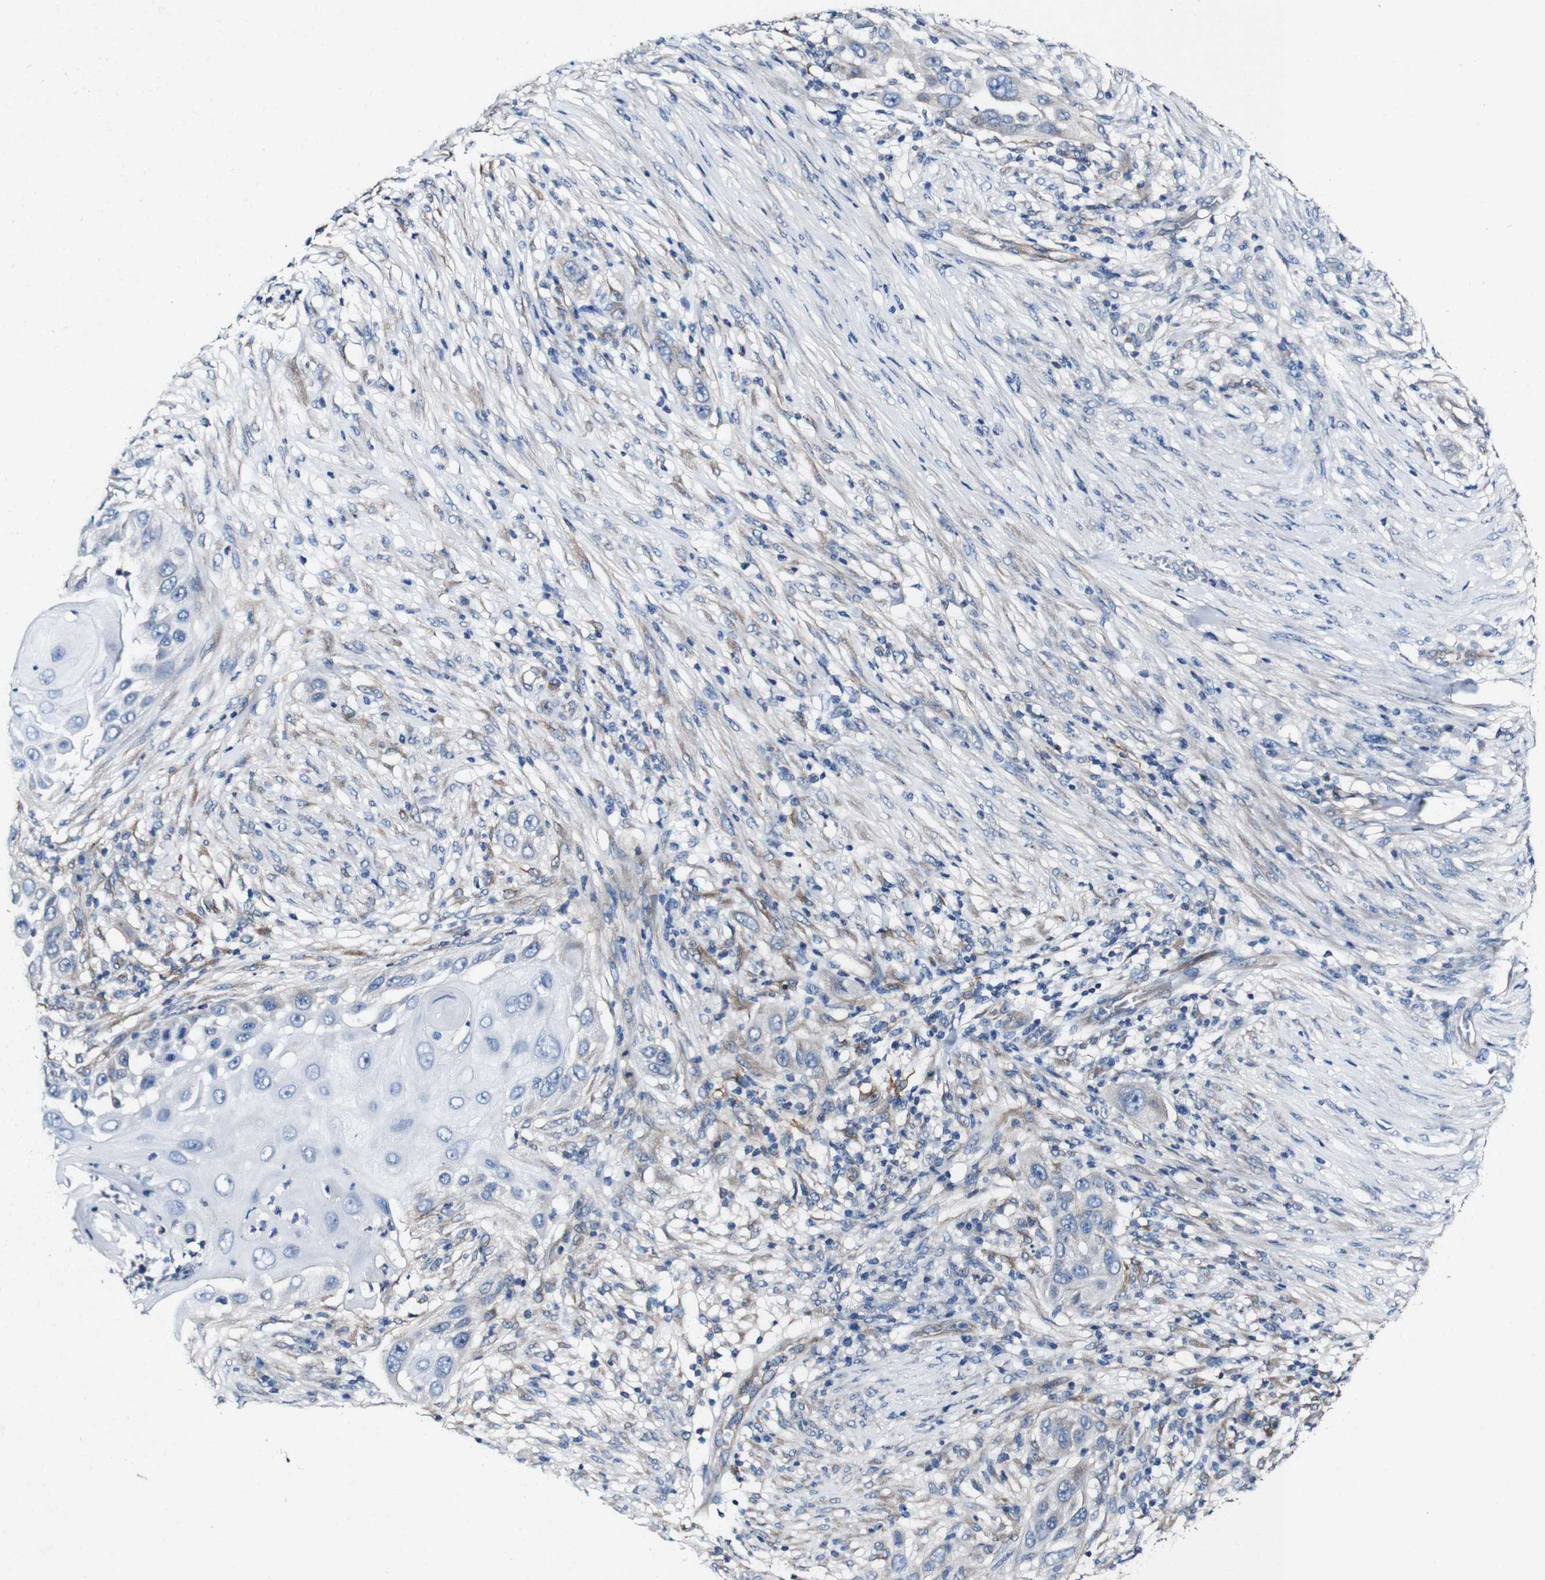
{"staining": {"intensity": "negative", "quantity": "none", "location": "none"}, "tissue": "skin cancer", "cell_type": "Tumor cells", "image_type": "cancer", "snomed": [{"axis": "morphology", "description": "Squamous cell carcinoma, NOS"}, {"axis": "topography", "description": "Skin"}], "caption": "Immunohistochemistry (IHC) micrograph of neoplastic tissue: skin cancer (squamous cell carcinoma) stained with DAB reveals no significant protein positivity in tumor cells.", "gene": "GRAMD1A", "patient": {"sex": "female", "age": 44}}